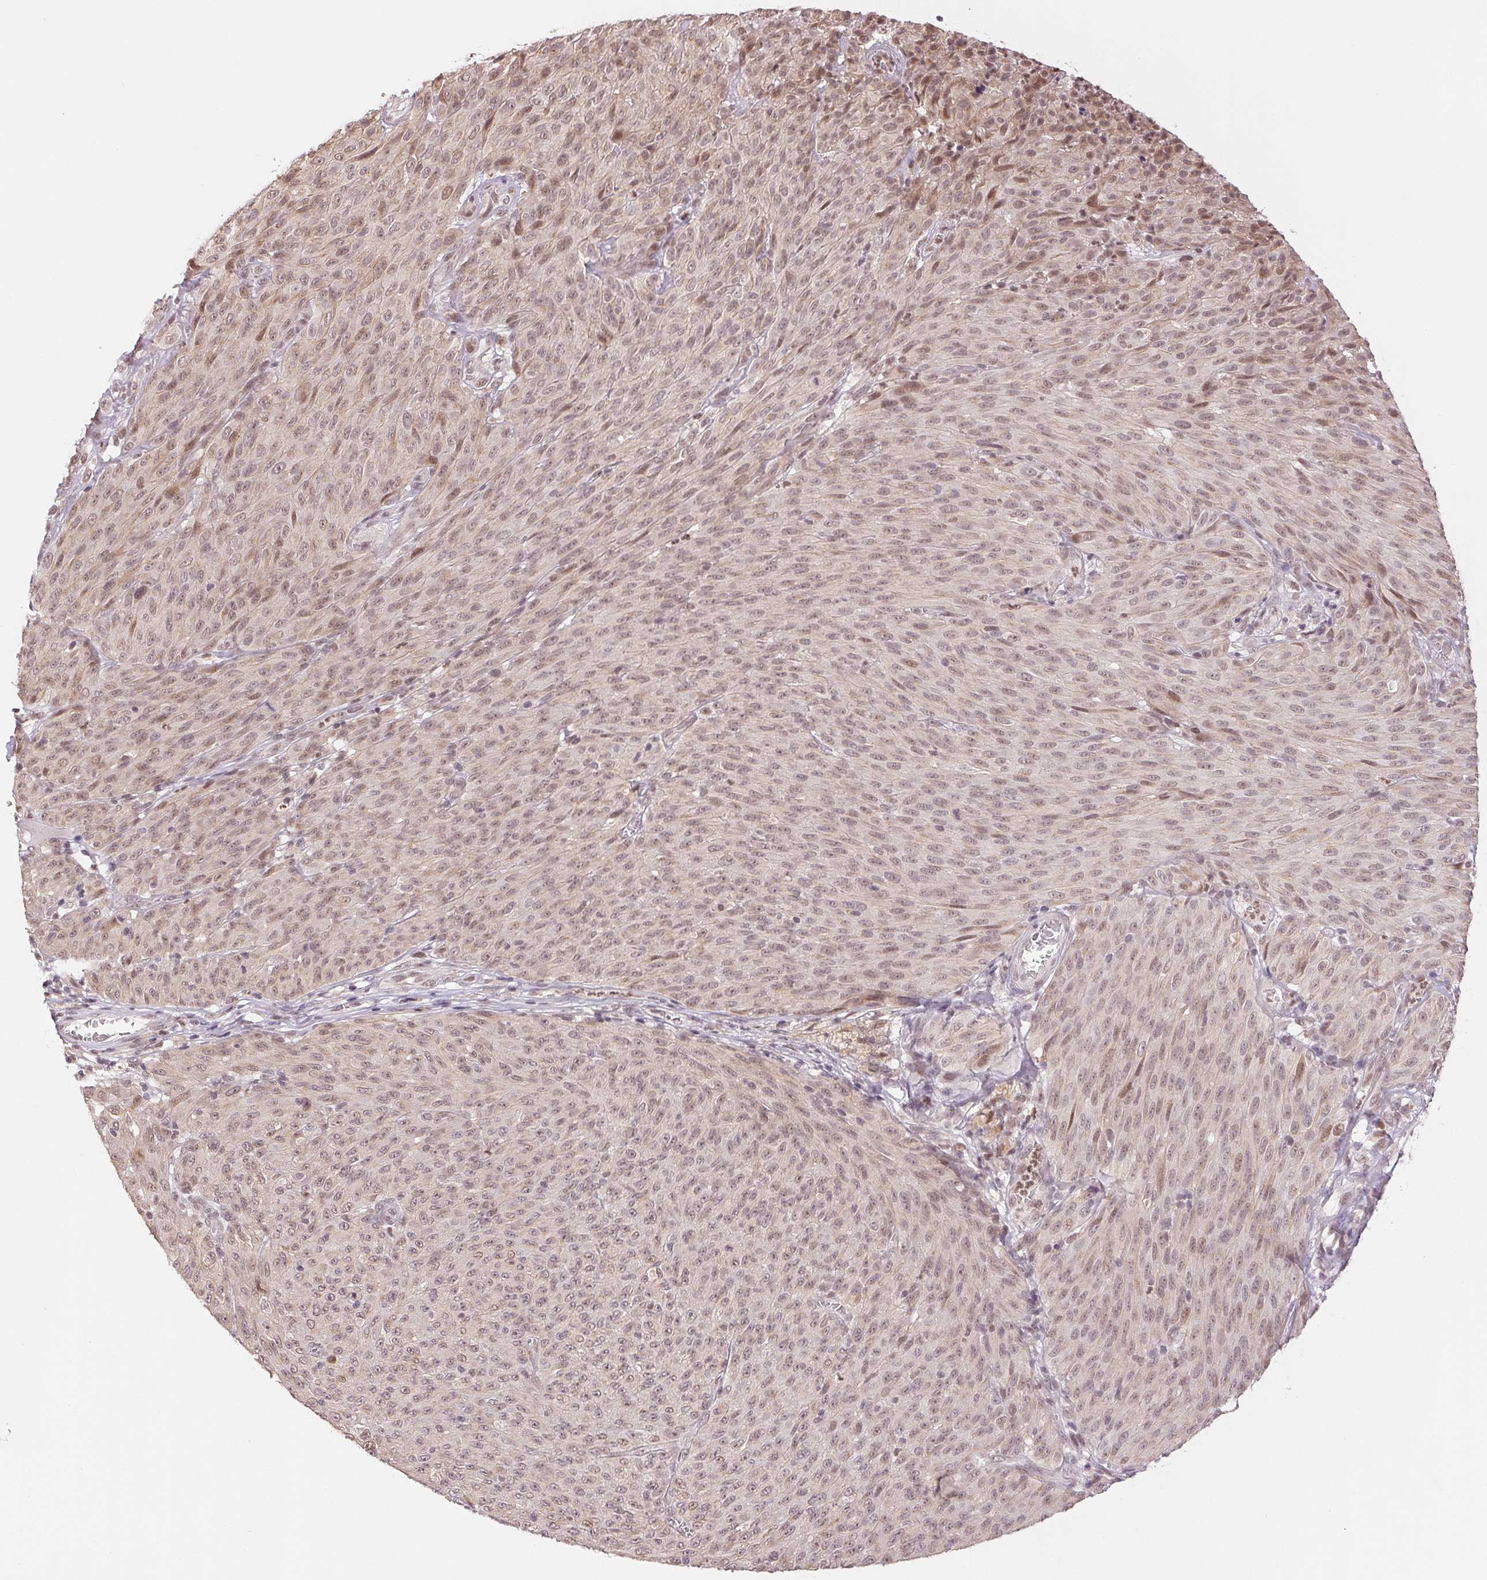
{"staining": {"intensity": "weak", "quantity": ">75%", "location": "nuclear"}, "tissue": "melanoma", "cell_type": "Tumor cells", "image_type": "cancer", "snomed": [{"axis": "morphology", "description": "Malignant melanoma, NOS"}, {"axis": "topography", "description": "Skin"}], "caption": "Protein staining reveals weak nuclear expression in about >75% of tumor cells in melanoma.", "gene": "GRHL3", "patient": {"sex": "male", "age": 85}}